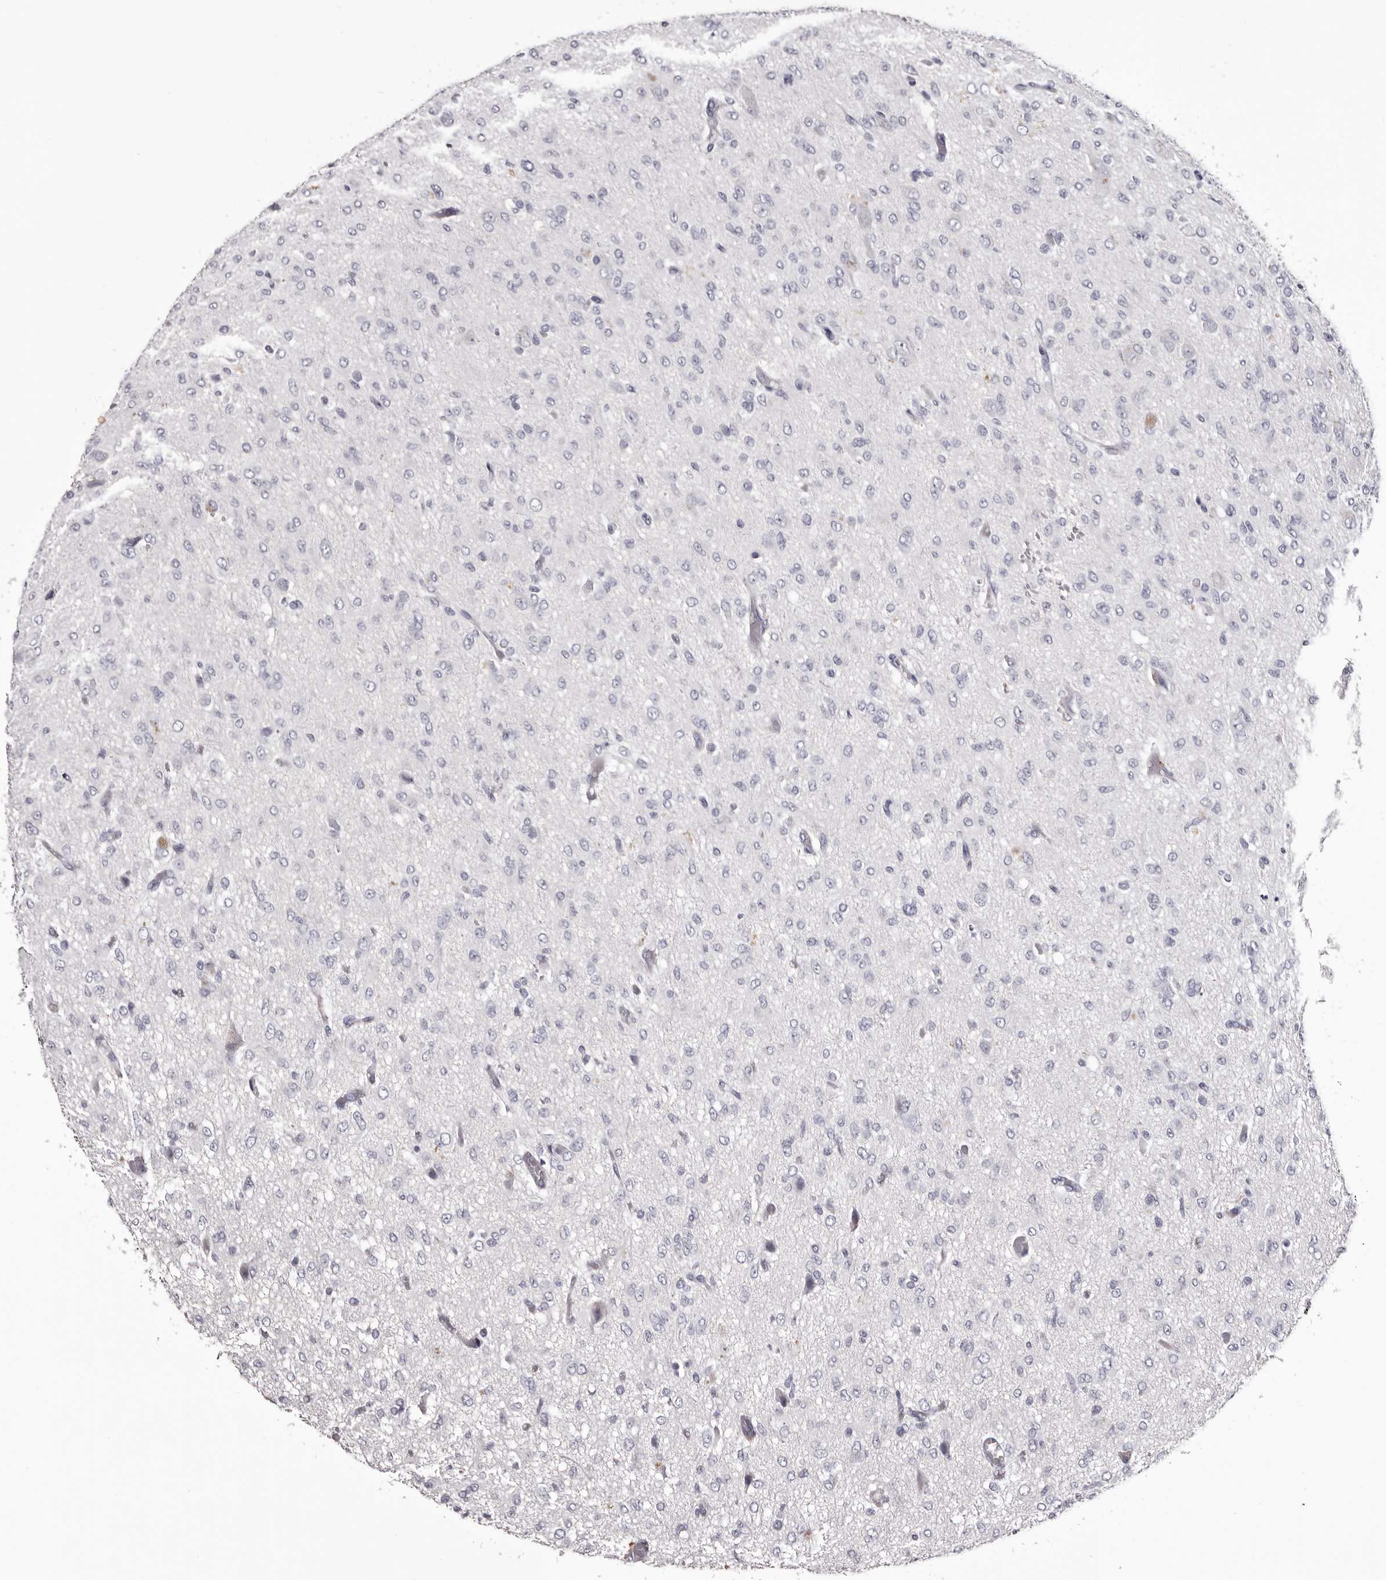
{"staining": {"intensity": "negative", "quantity": "none", "location": "none"}, "tissue": "glioma", "cell_type": "Tumor cells", "image_type": "cancer", "snomed": [{"axis": "morphology", "description": "Glioma, malignant, High grade"}, {"axis": "topography", "description": "Brain"}], "caption": "This is a photomicrograph of immunohistochemistry staining of glioma, which shows no staining in tumor cells. (DAB (3,3'-diaminobenzidine) IHC, high magnification).", "gene": "CA6", "patient": {"sex": "female", "age": 59}}